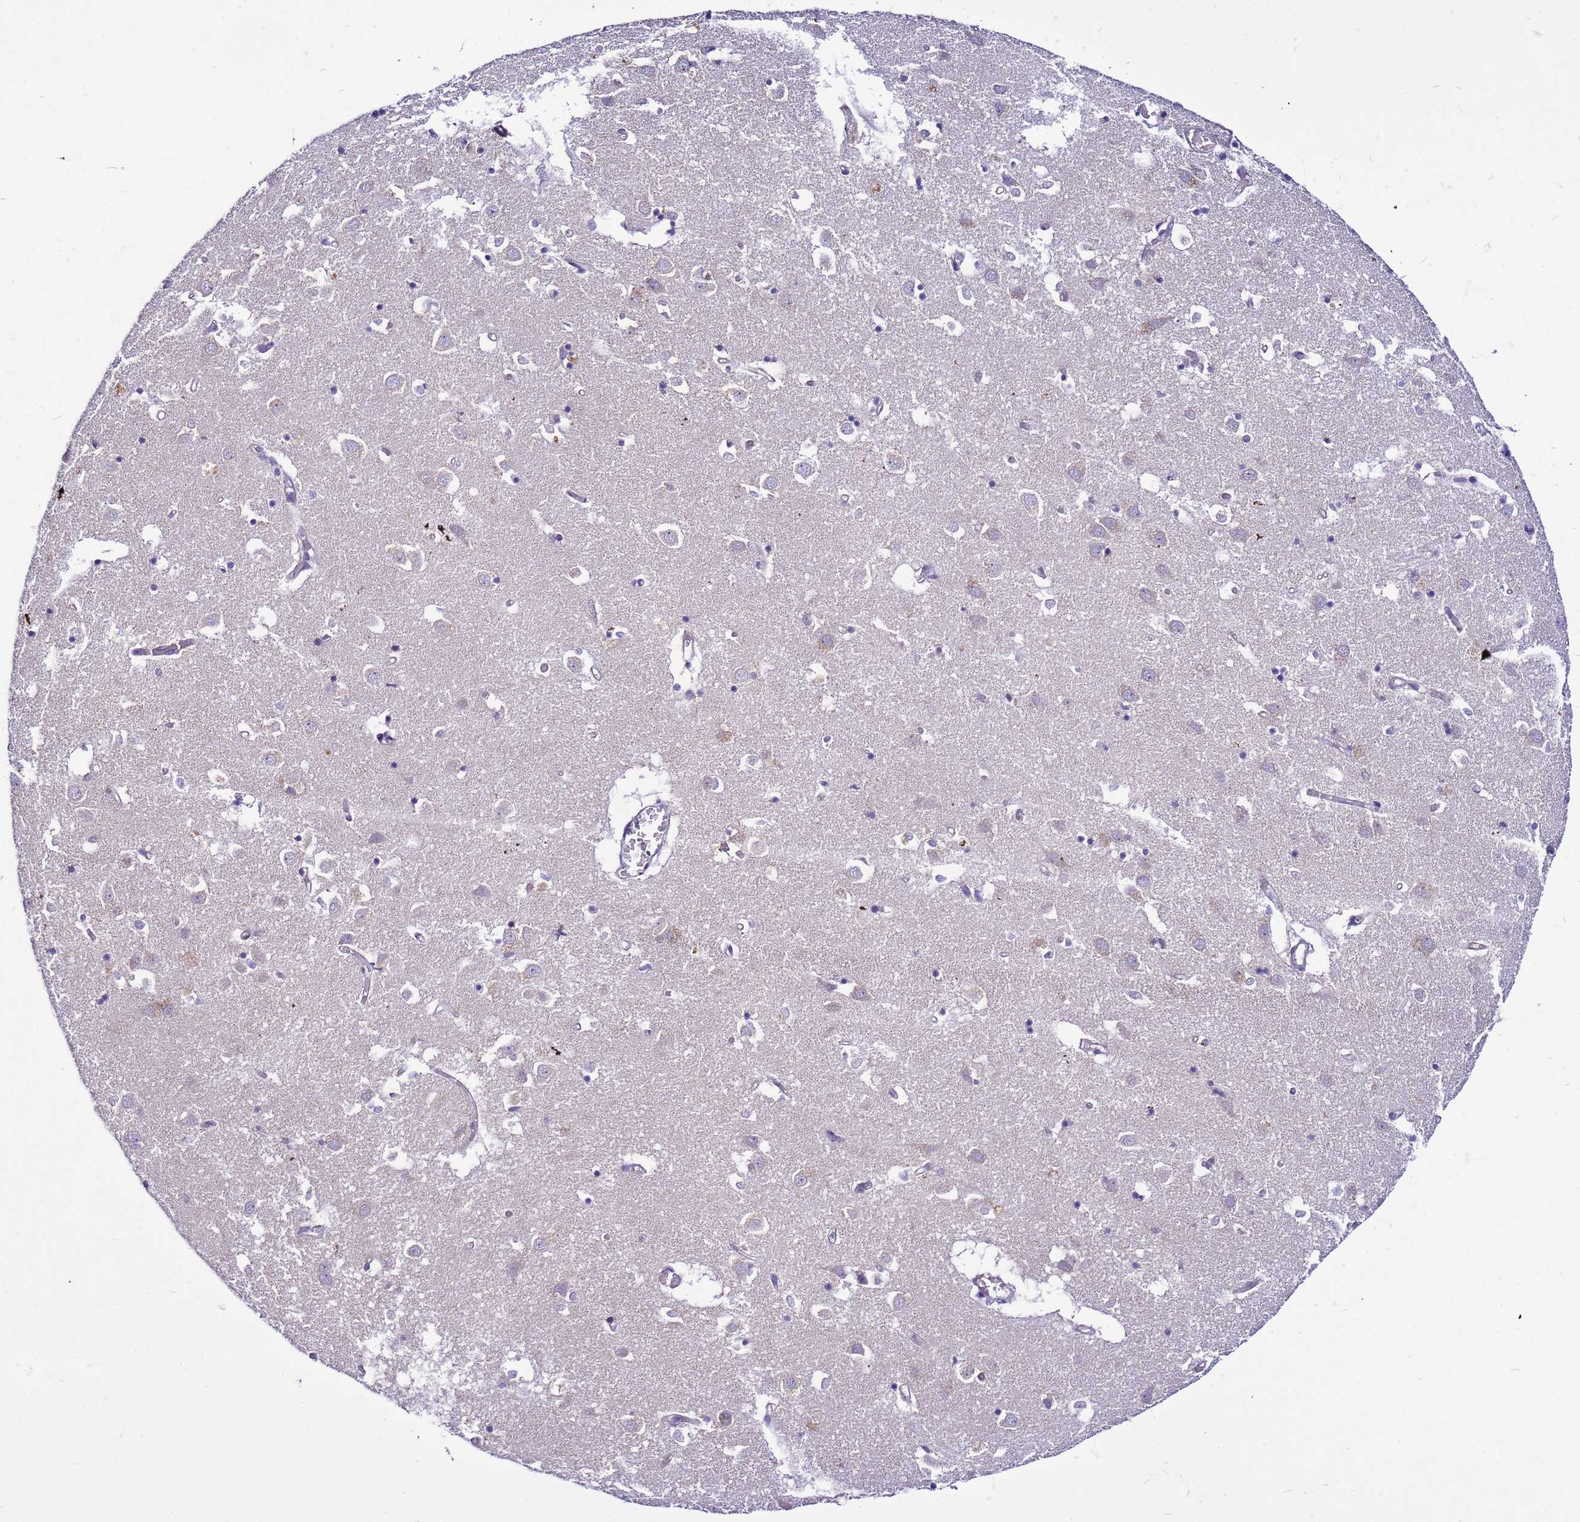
{"staining": {"intensity": "negative", "quantity": "none", "location": "none"}, "tissue": "caudate", "cell_type": "Glial cells", "image_type": "normal", "snomed": [{"axis": "morphology", "description": "Normal tissue, NOS"}, {"axis": "topography", "description": "Lateral ventricle wall"}], "caption": "IHC micrograph of normal caudate: caudate stained with DAB demonstrates no significant protein positivity in glial cells. The staining is performed using DAB brown chromogen with nuclei counter-stained in using hematoxylin.", "gene": "PKD1", "patient": {"sex": "male", "age": 70}}